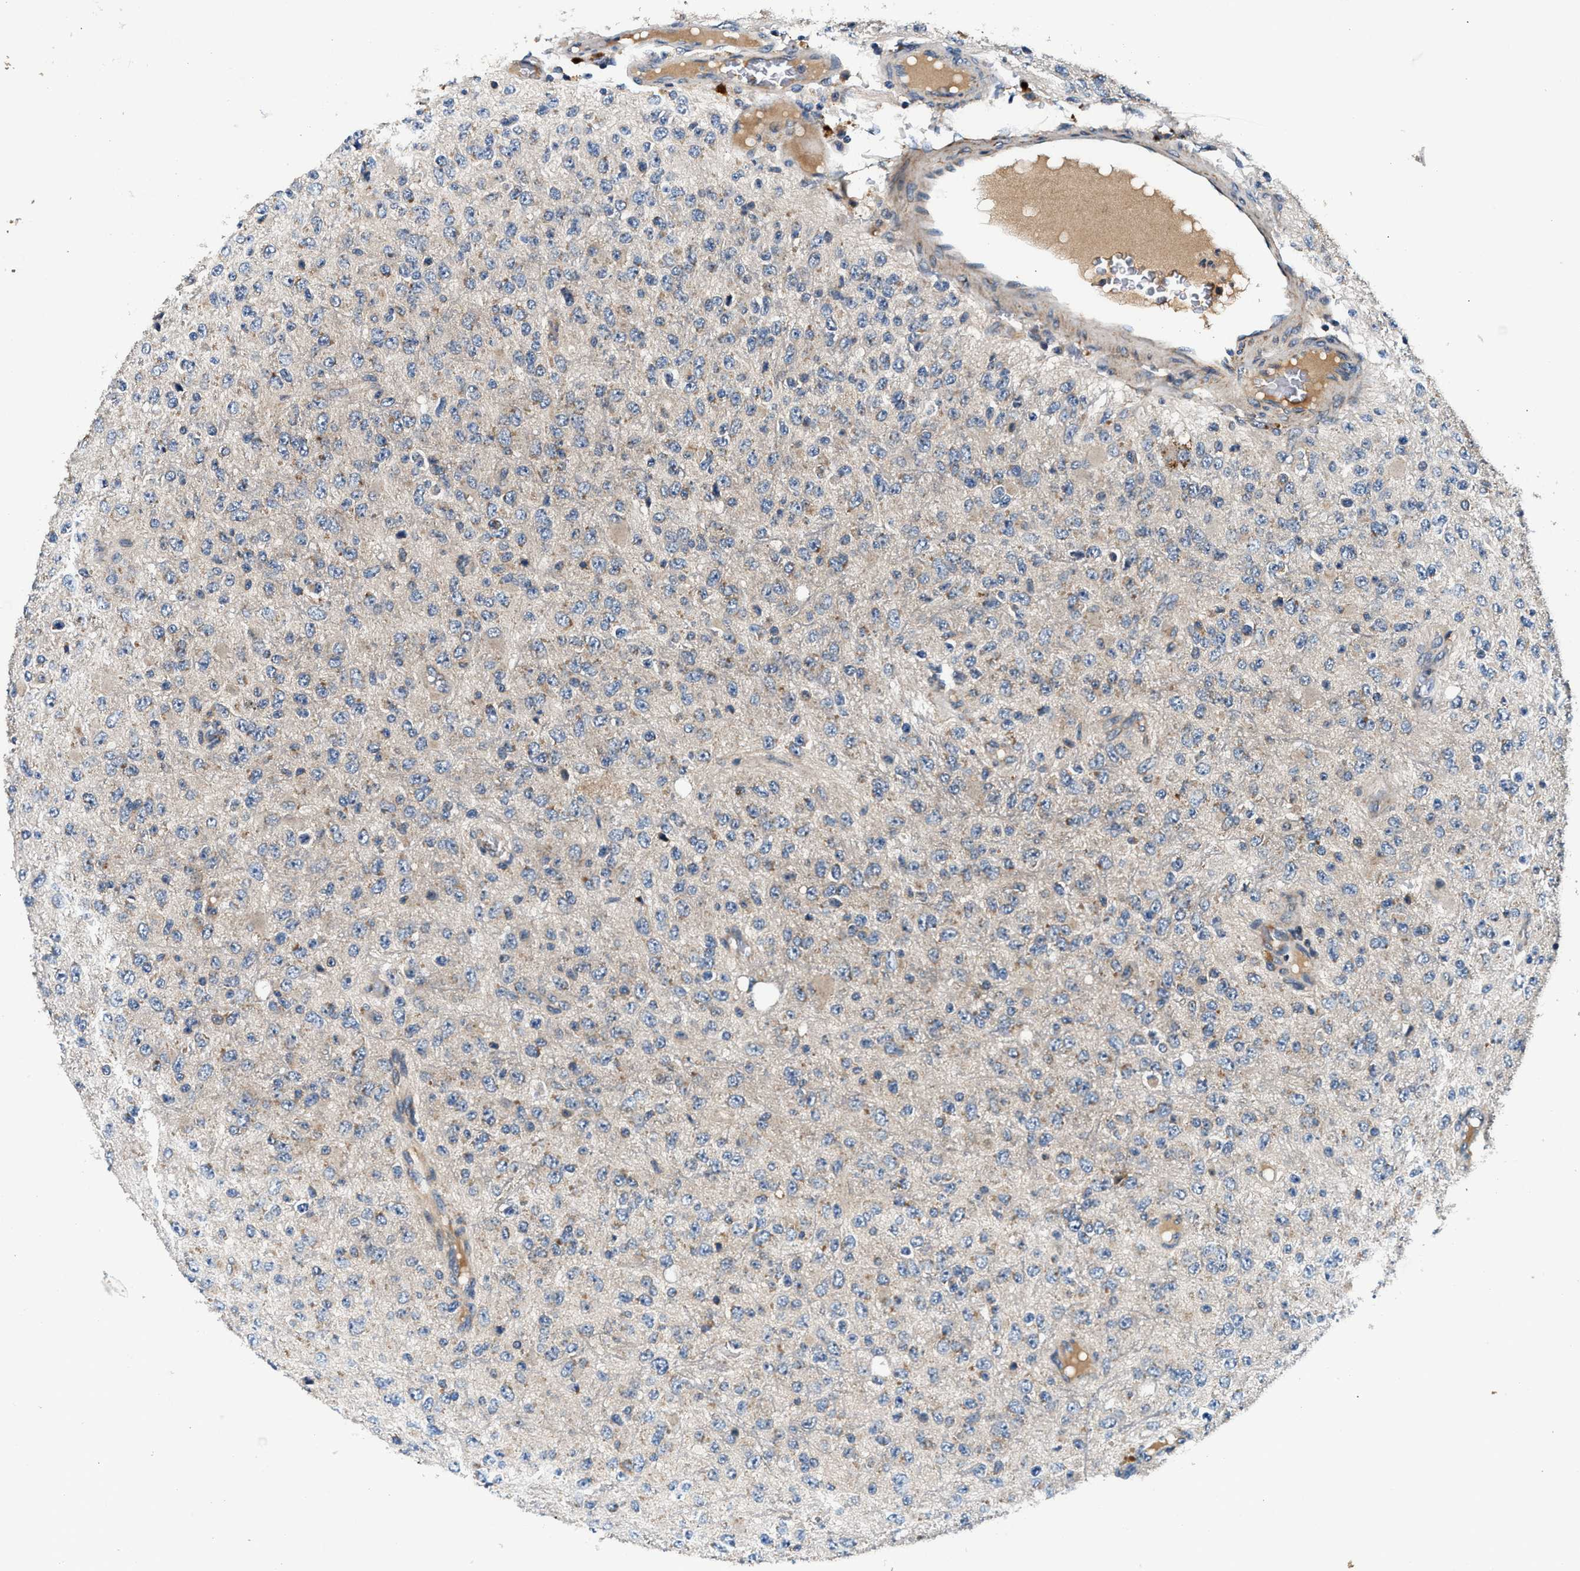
{"staining": {"intensity": "weak", "quantity": "<25%", "location": "cytoplasmic/membranous"}, "tissue": "glioma", "cell_type": "Tumor cells", "image_type": "cancer", "snomed": [{"axis": "morphology", "description": "Glioma, malignant, High grade"}, {"axis": "topography", "description": "pancreas cauda"}], "caption": "This is an immunohistochemistry (IHC) micrograph of malignant glioma (high-grade). There is no positivity in tumor cells.", "gene": "IMMT", "patient": {"sex": "male", "age": 60}}